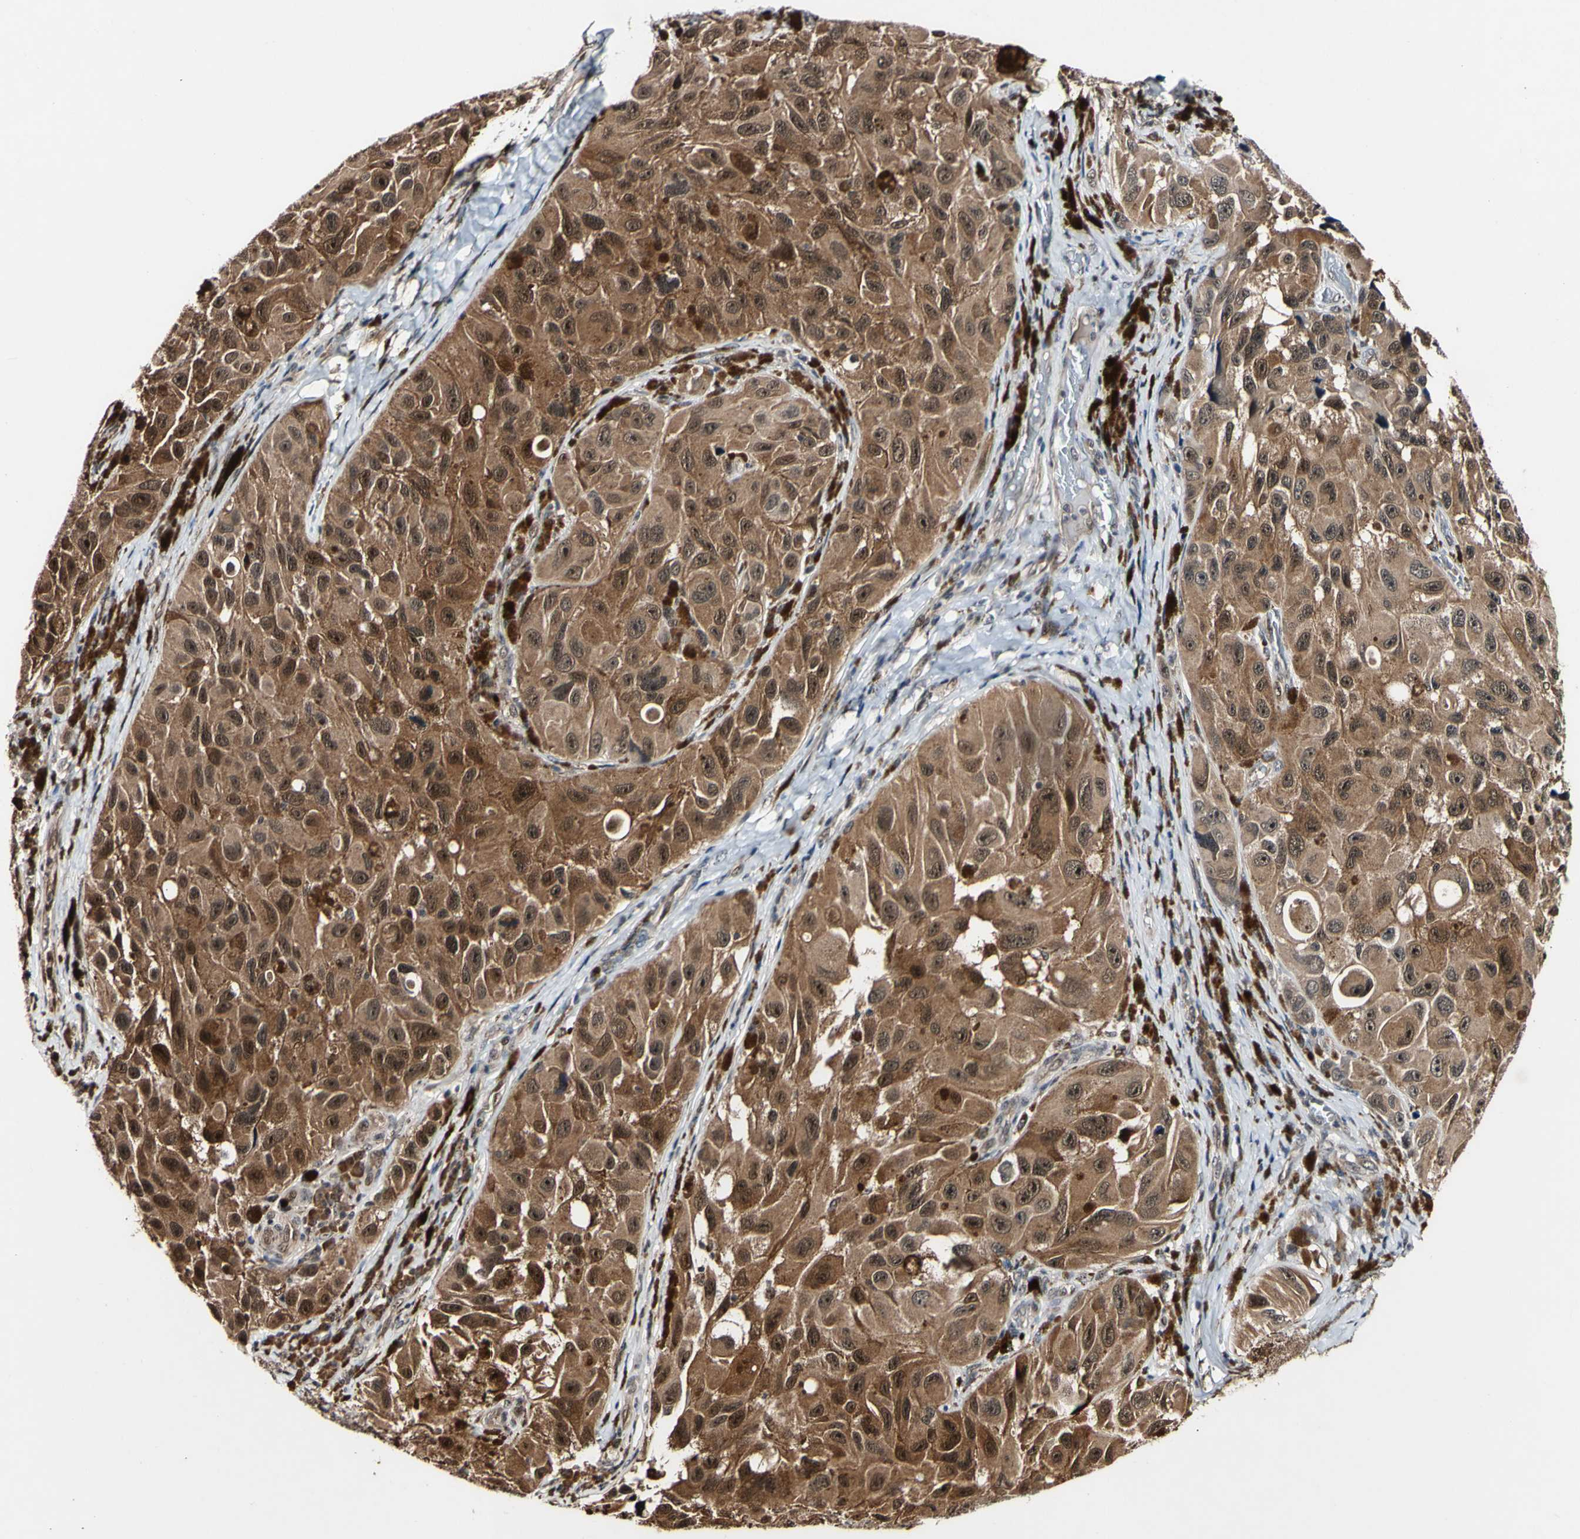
{"staining": {"intensity": "weak", "quantity": ">75%", "location": "cytoplasmic/membranous,nuclear"}, "tissue": "melanoma", "cell_type": "Tumor cells", "image_type": "cancer", "snomed": [{"axis": "morphology", "description": "Malignant melanoma, NOS"}, {"axis": "topography", "description": "Skin"}], "caption": "High-power microscopy captured an IHC photomicrograph of malignant melanoma, revealing weak cytoplasmic/membranous and nuclear expression in approximately >75% of tumor cells. (IHC, brightfield microscopy, high magnification).", "gene": "PSMD10", "patient": {"sex": "female", "age": 73}}